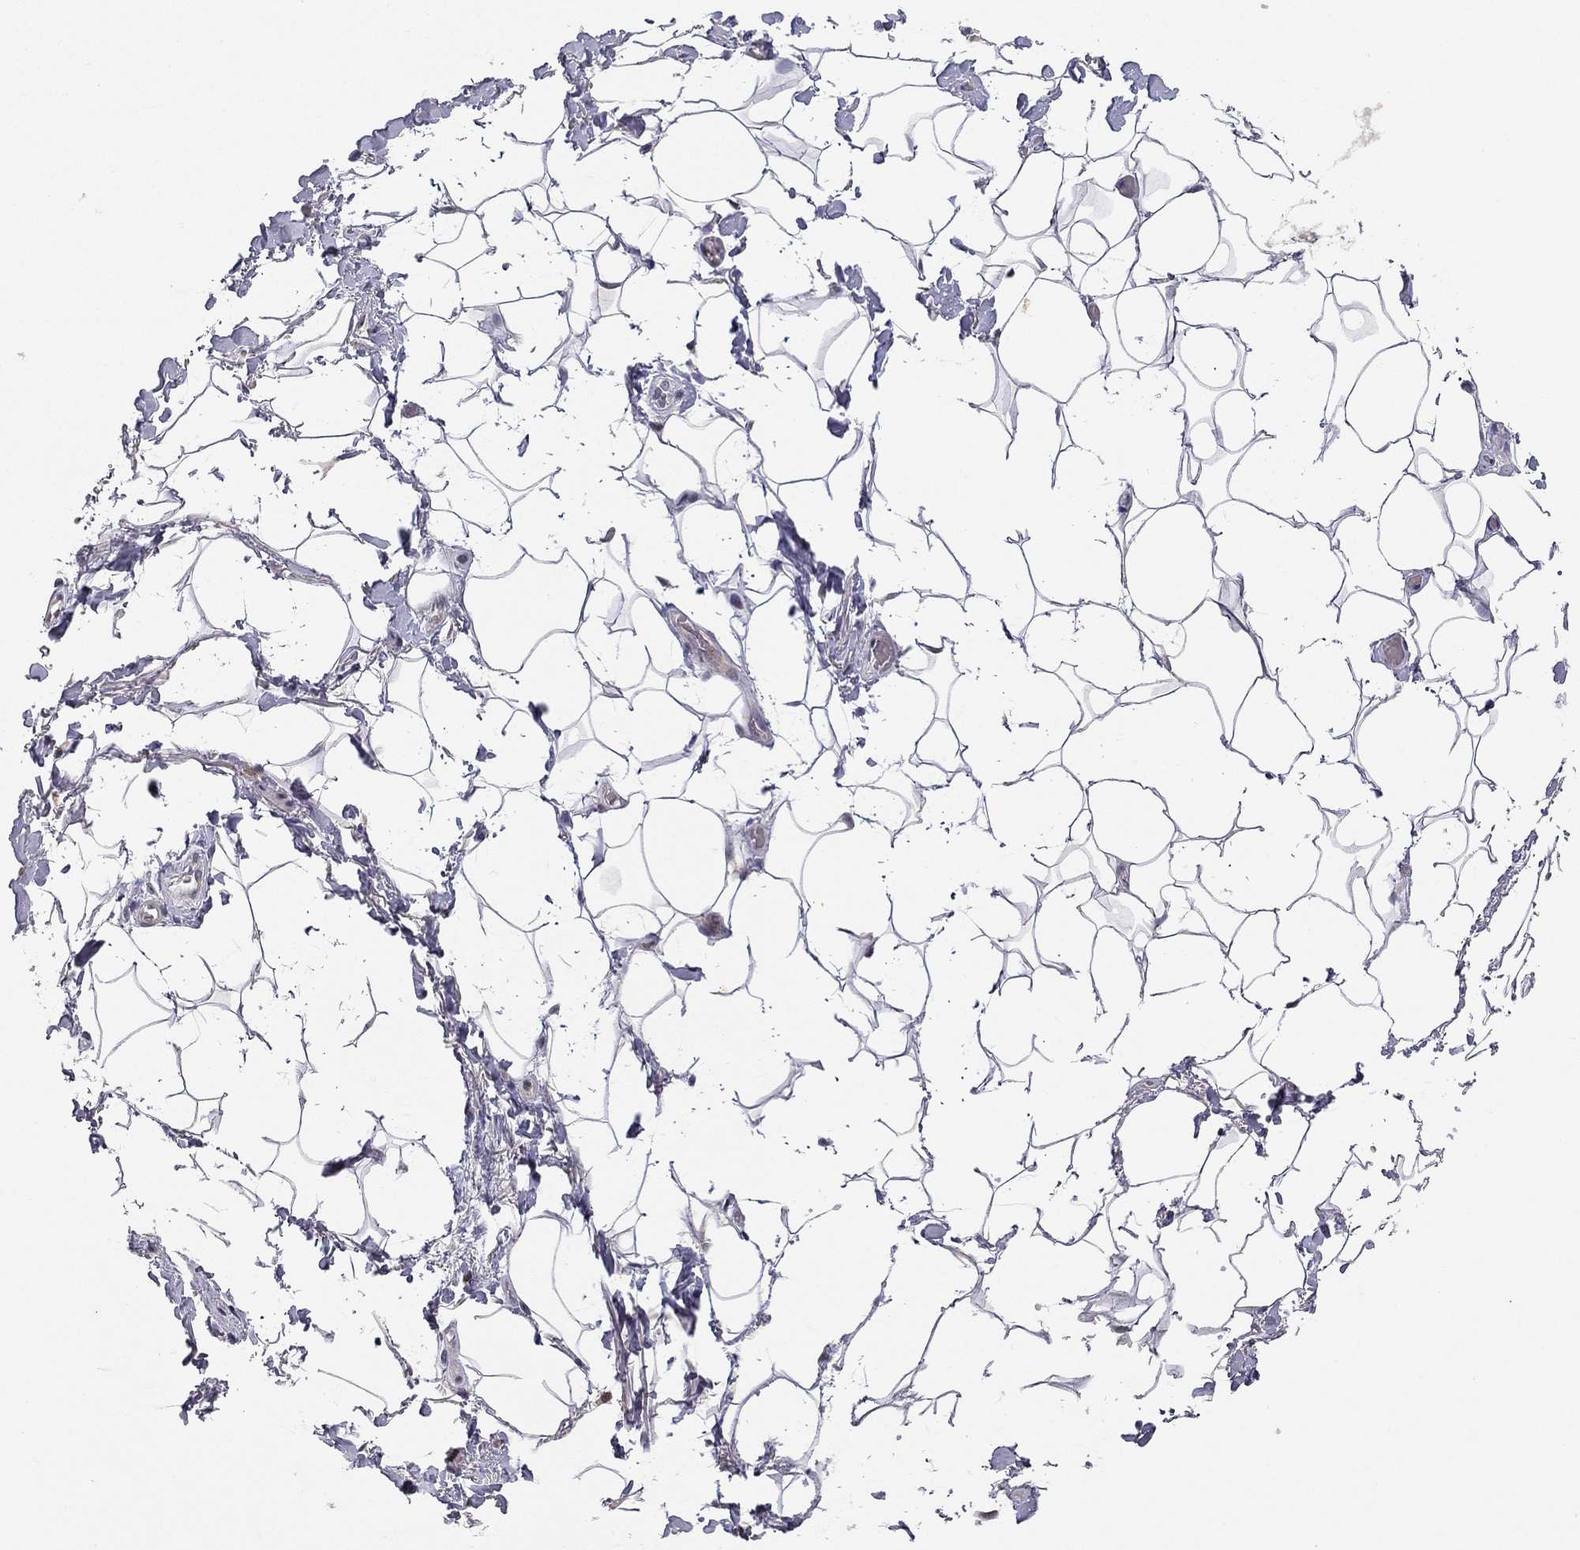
{"staining": {"intensity": "negative", "quantity": "none", "location": "none"}, "tissue": "adipose tissue", "cell_type": "Adipocytes", "image_type": "normal", "snomed": [{"axis": "morphology", "description": "Normal tissue, NOS"}, {"axis": "topography", "description": "Anal"}, {"axis": "topography", "description": "Peripheral nerve tissue"}], "caption": "Protein analysis of unremarkable adipose tissue demonstrates no significant expression in adipocytes. (Stains: DAB IHC with hematoxylin counter stain, Microscopy: brightfield microscopy at high magnification).", "gene": "STXBP6", "patient": {"sex": "male", "age": 53}}